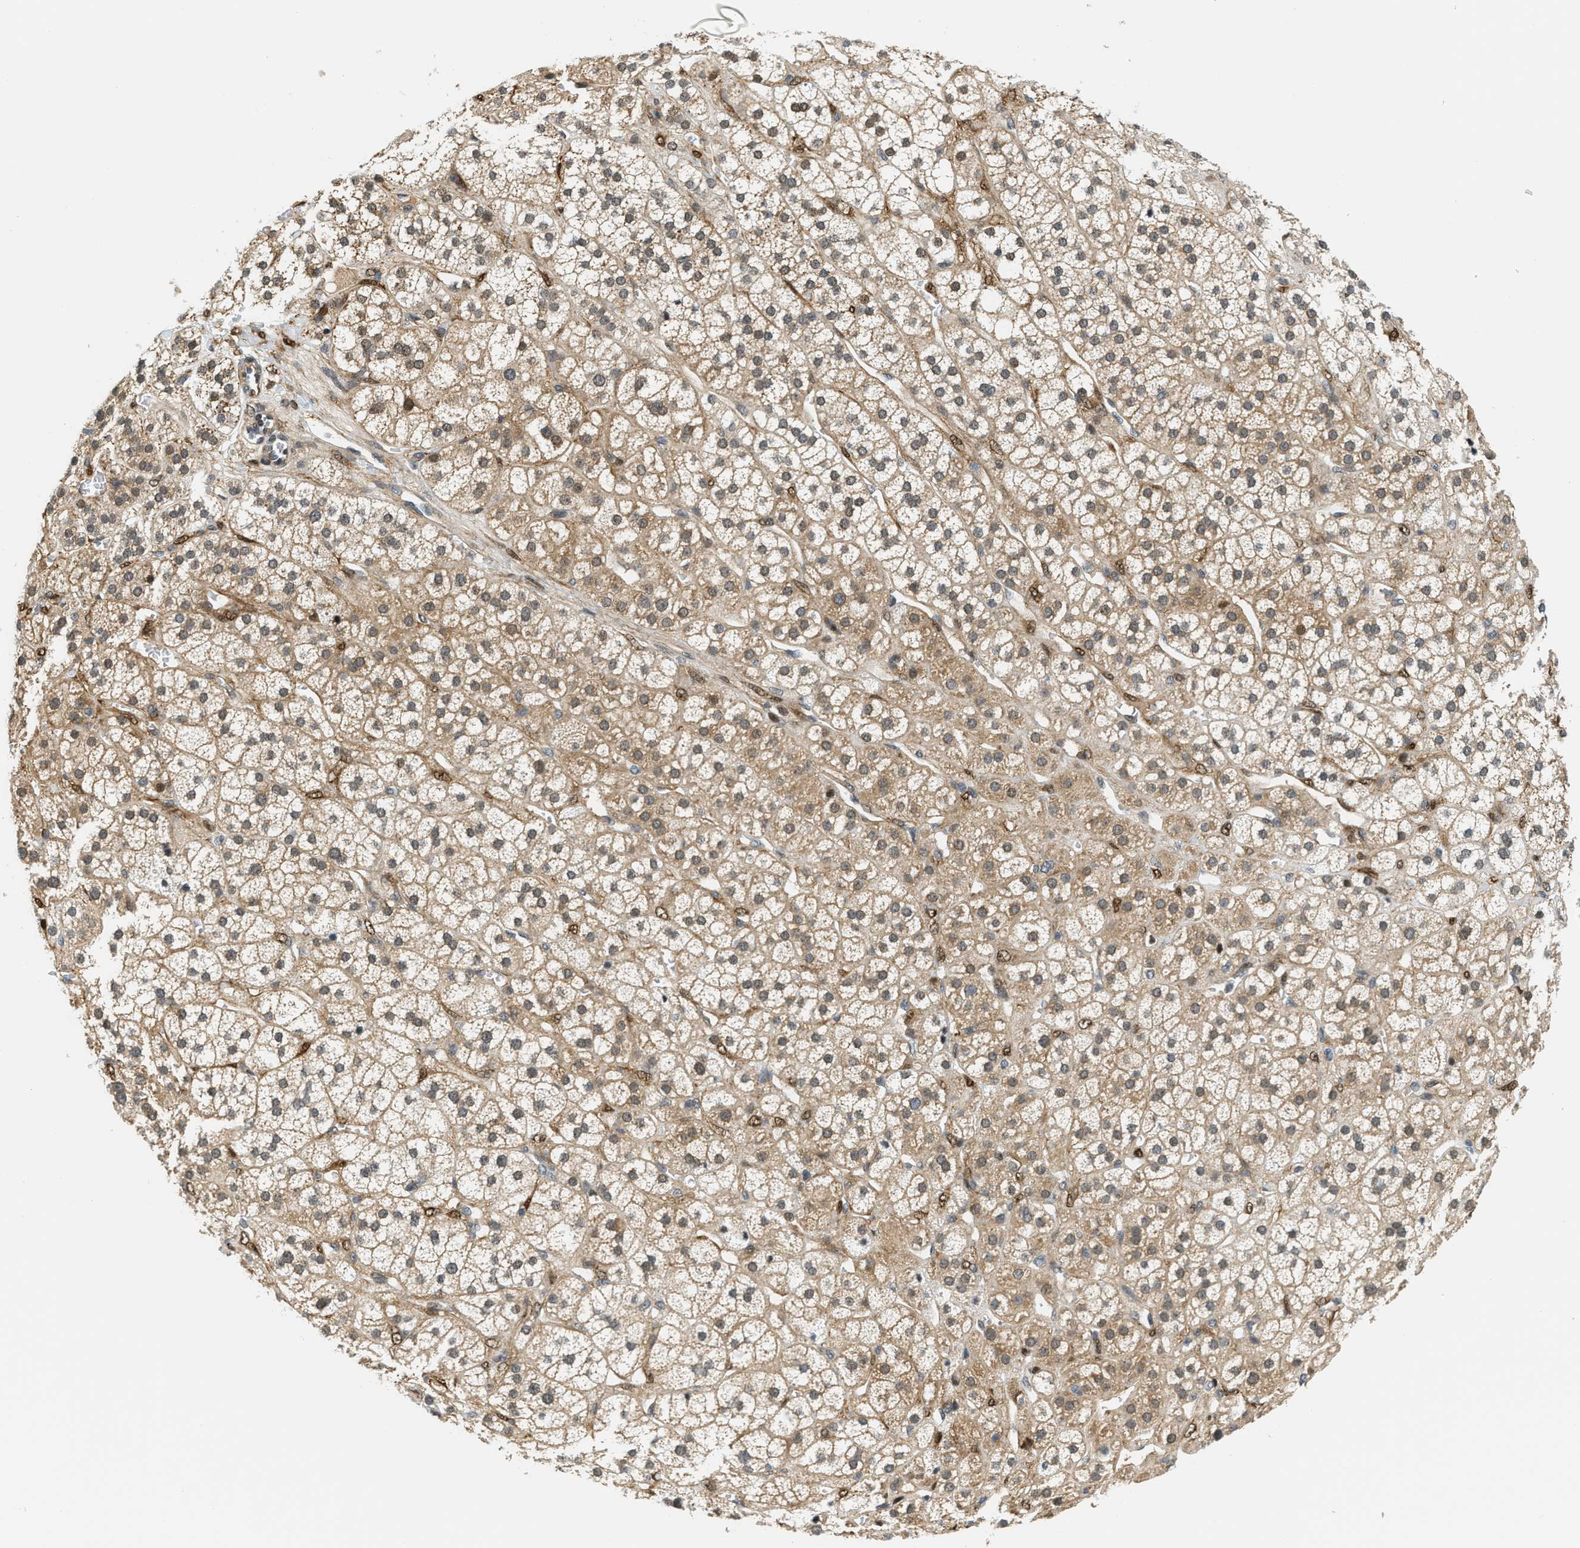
{"staining": {"intensity": "moderate", "quantity": ">75%", "location": "cytoplasmic/membranous"}, "tissue": "adrenal gland", "cell_type": "Glandular cells", "image_type": "normal", "snomed": [{"axis": "morphology", "description": "Normal tissue, NOS"}, {"axis": "topography", "description": "Adrenal gland"}], "caption": "Protein staining of unremarkable adrenal gland shows moderate cytoplasmic/membranous staining in about >75% of glandular cells.", "gene": "KMT2A", "patient": {"sex": "male", "age": 56}}